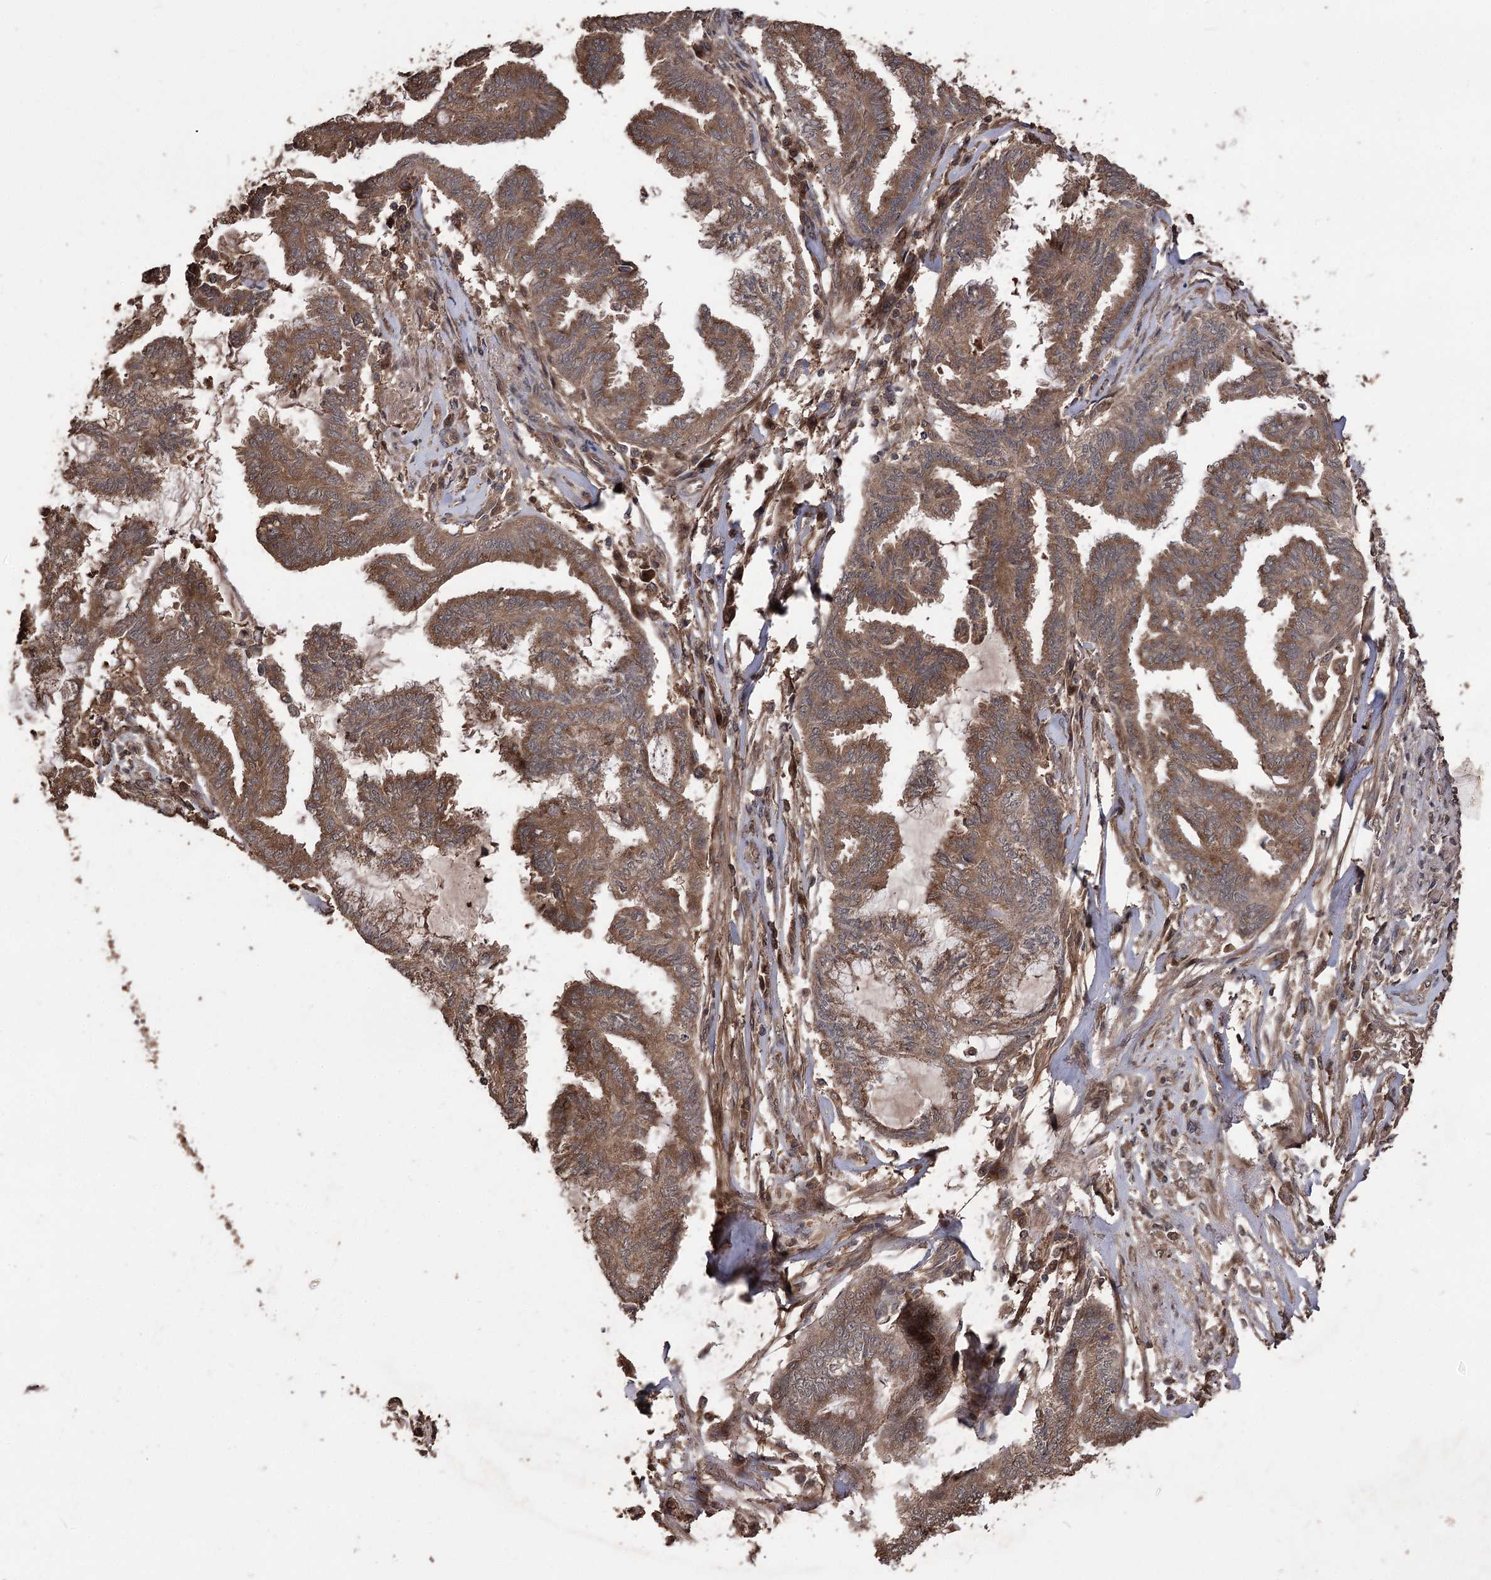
{"staining": {"intensity": "moderate", "quantity": ">75%", "location": "cytoplasmic/membranous"}, "tissue": "endometrial cancer", "cell_type": "Tumor cells", "image_type": "cancer", "snomed": [{"axis": "morphology", "description": "Adenocarcinoma, NOS"}, {"axis": "topography", "description": "Endometrium"}], "caption": "Endometrial adenocarcinoma was stained to show a protein in brown. There is medium levels of moderate cytoplasmic/membranous staining in about >75% of tumor cells.", "gene": "RASSF3", "patient": {"sex": "female", "age": 86}}